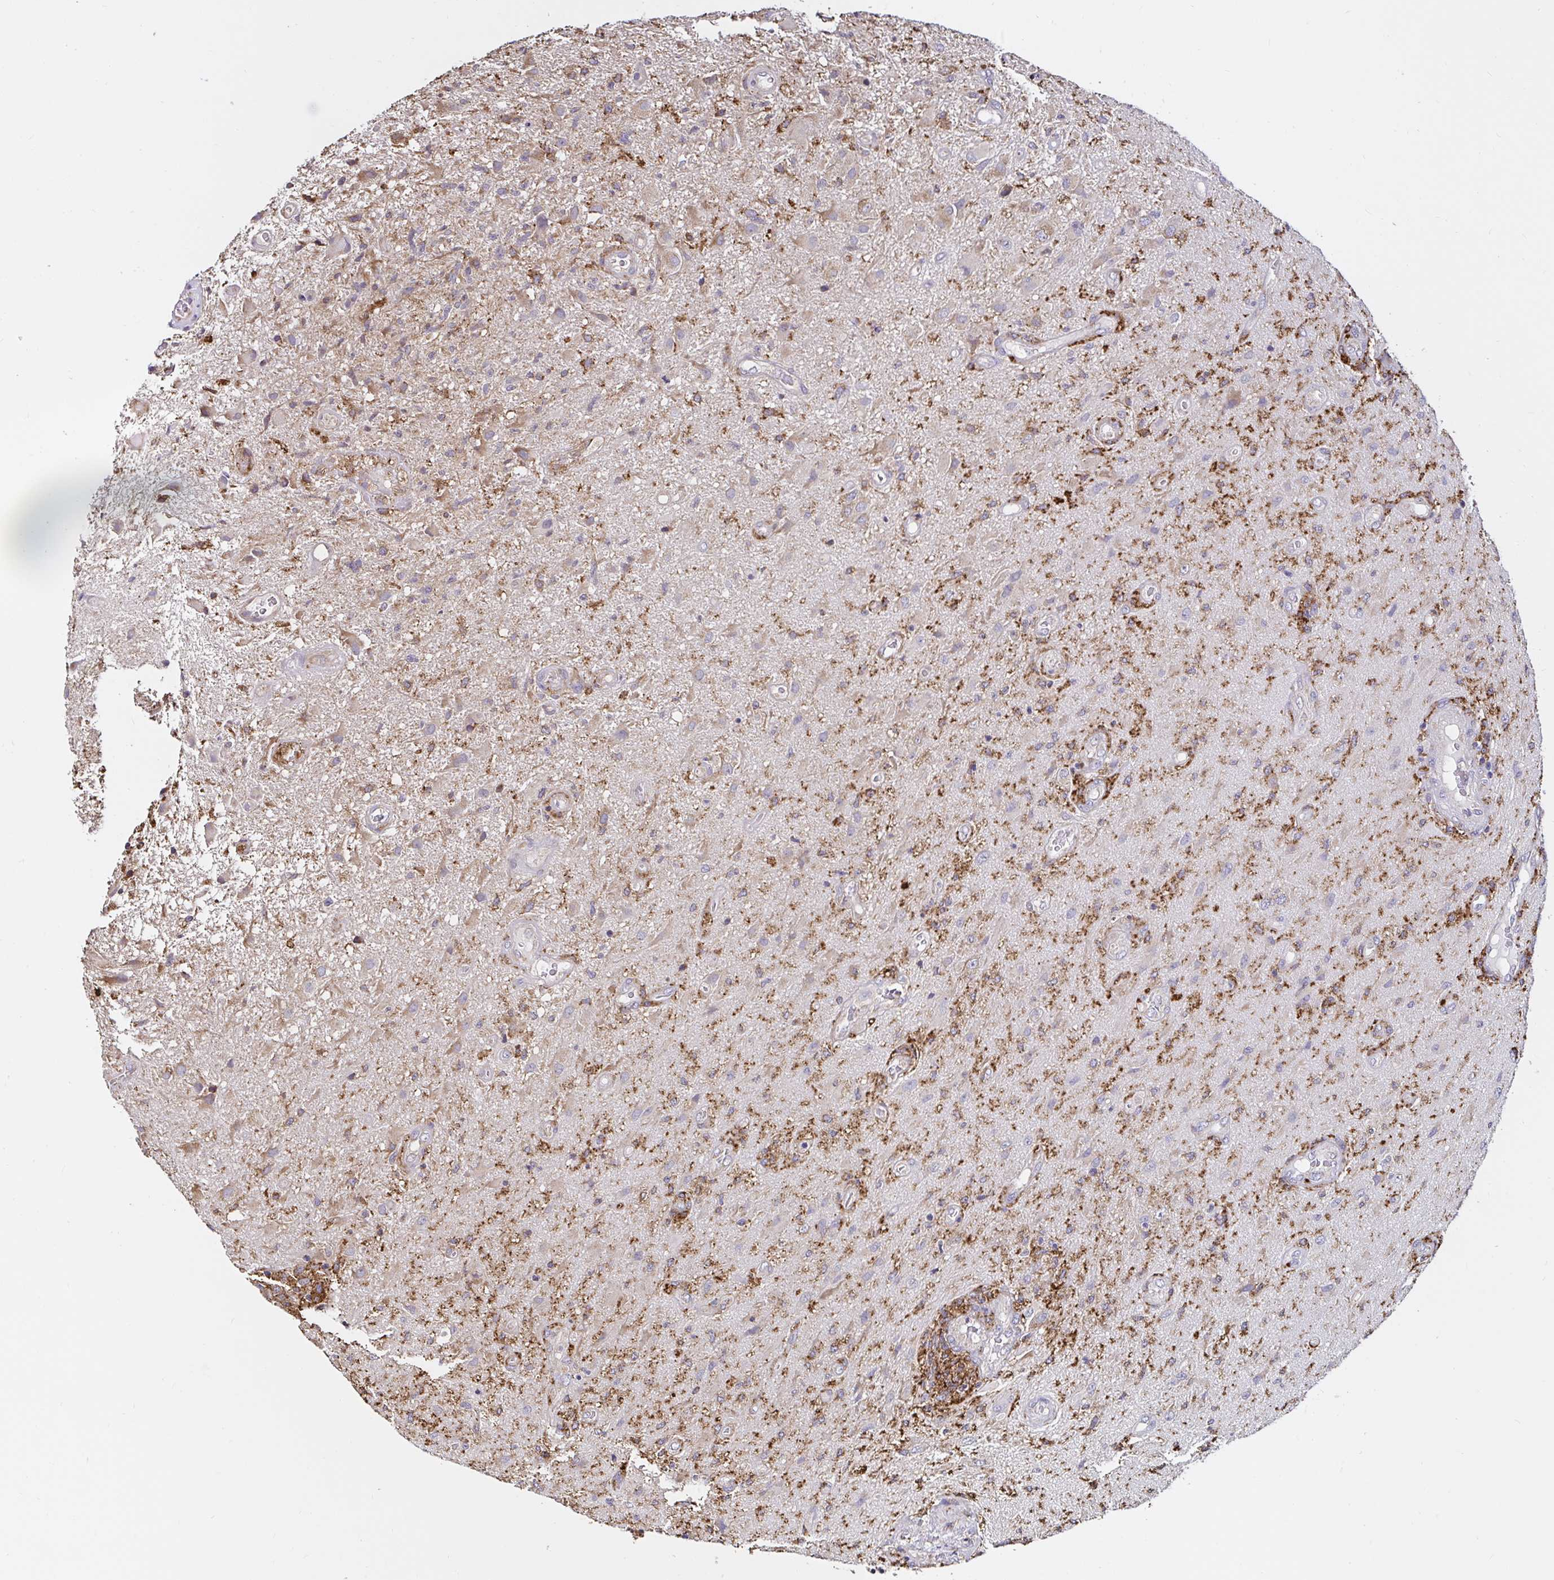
{"staining": {"intensity": "moderate", "quantity": "<25%", "location": "cytoplasmic/membranous"}, "tissue": "glioma", "cell_type": "Tumor cells", "image_type": "cancer", "snomed": [{"axis": "morphology", "description": "Glioma, malignant, High grade"}, {"axis": "topography", "description": "Brain"}], "caption": "There is low levels of moderate cytoplasmic/membranous expression in tumor cells of malignant glioma (high-grade), as demonstrated by immunohistochemical staining (brown color).", "gene": "MSR1", "patient": {"sex": "male", "age": 67}}